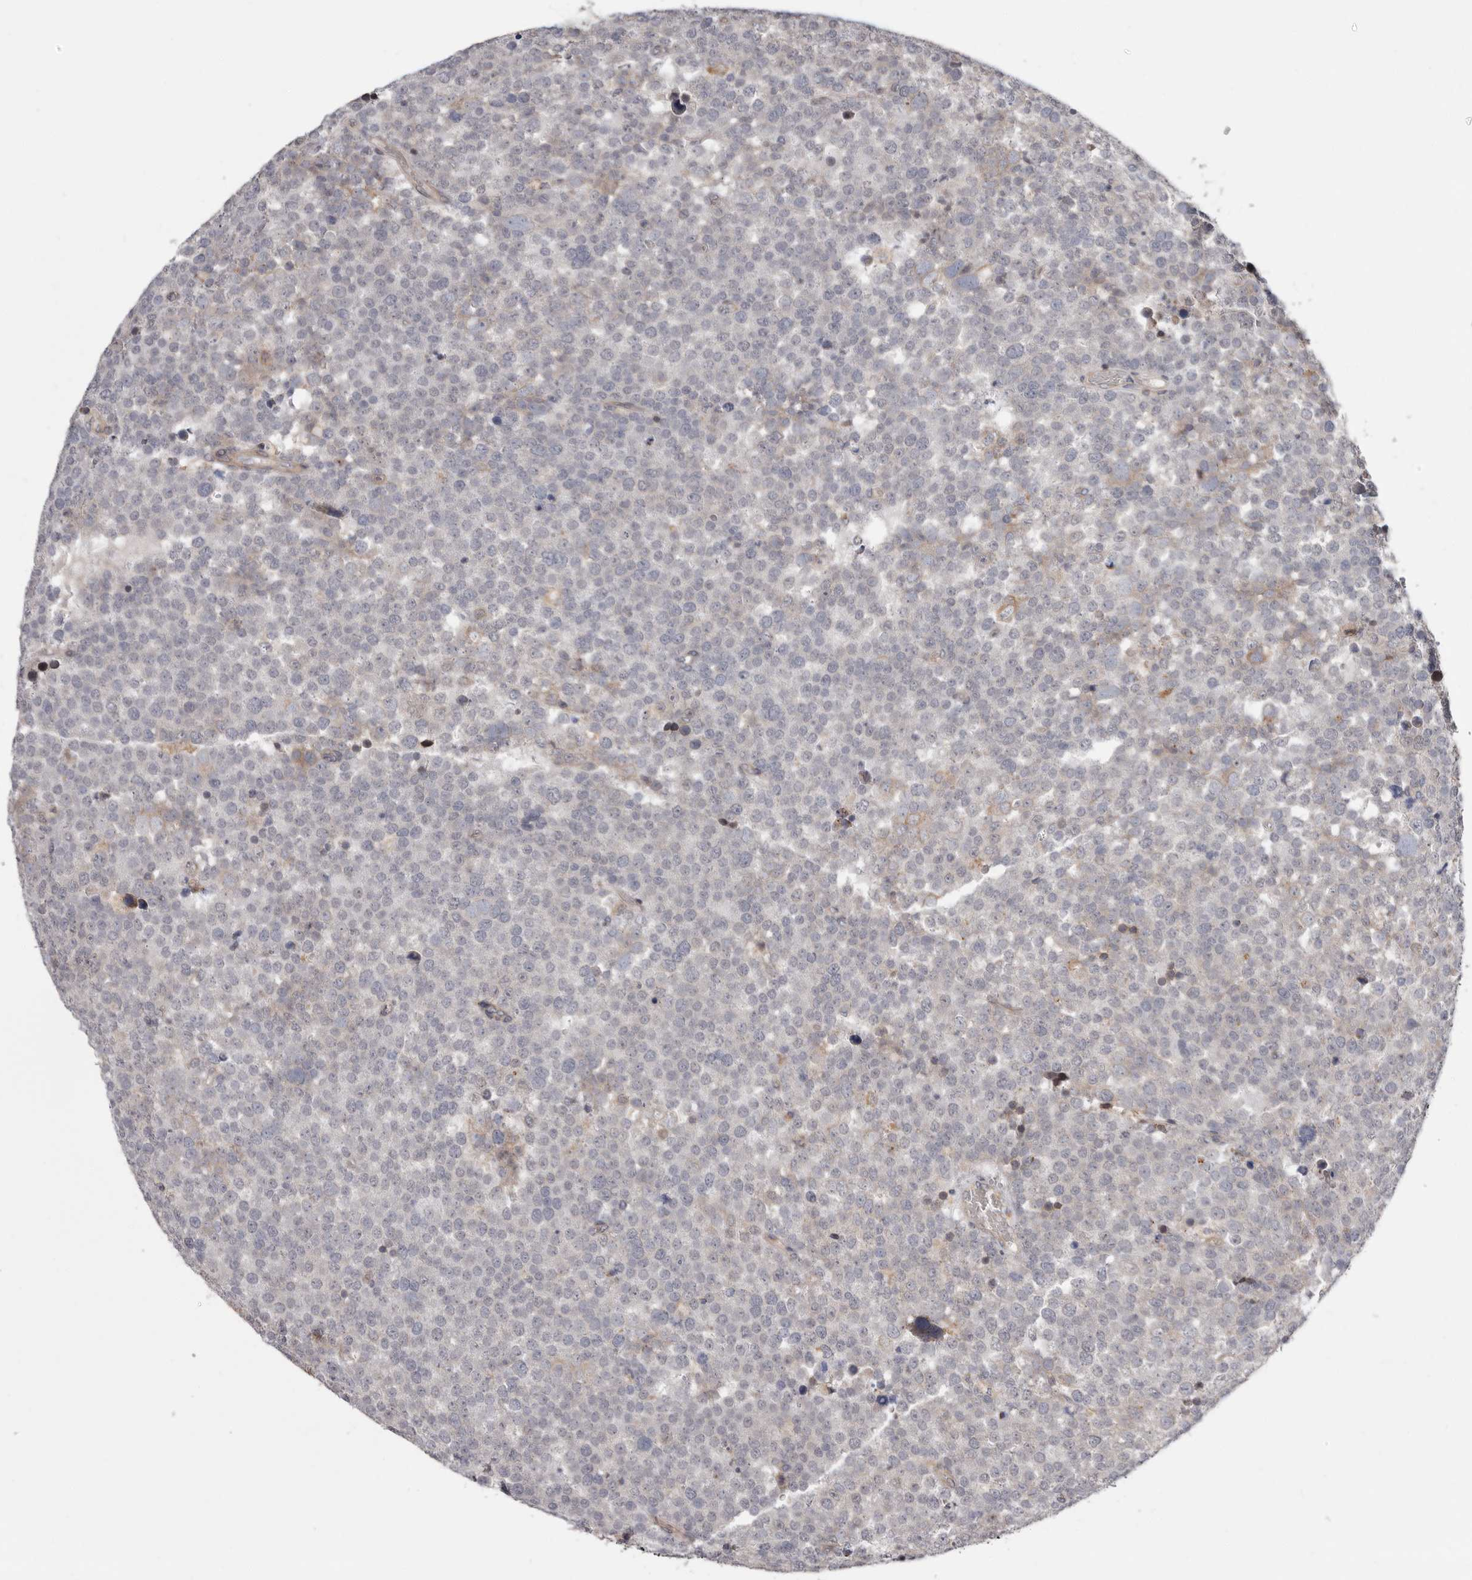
{"staining": {"intensity": "negative", "quantity": "none", "location": "none"}, "tissue": "testis cancer", "cell_type": "Tumor cells", "image_type": "cancer", "snomed": [{"axis": "morphology", "description": "Seminoma, NOS"}, {"axis": "topography", "description": "Testis"}], "caption": "IHC micrograph of neoplastic tissue: testis cancer stained with DAB (3,3'-diaminobenzidine) exhibits no significant protein positivity in tumor cells.", "gene": "TMUB1", "patient": {"sex": "male", "age": 71}}